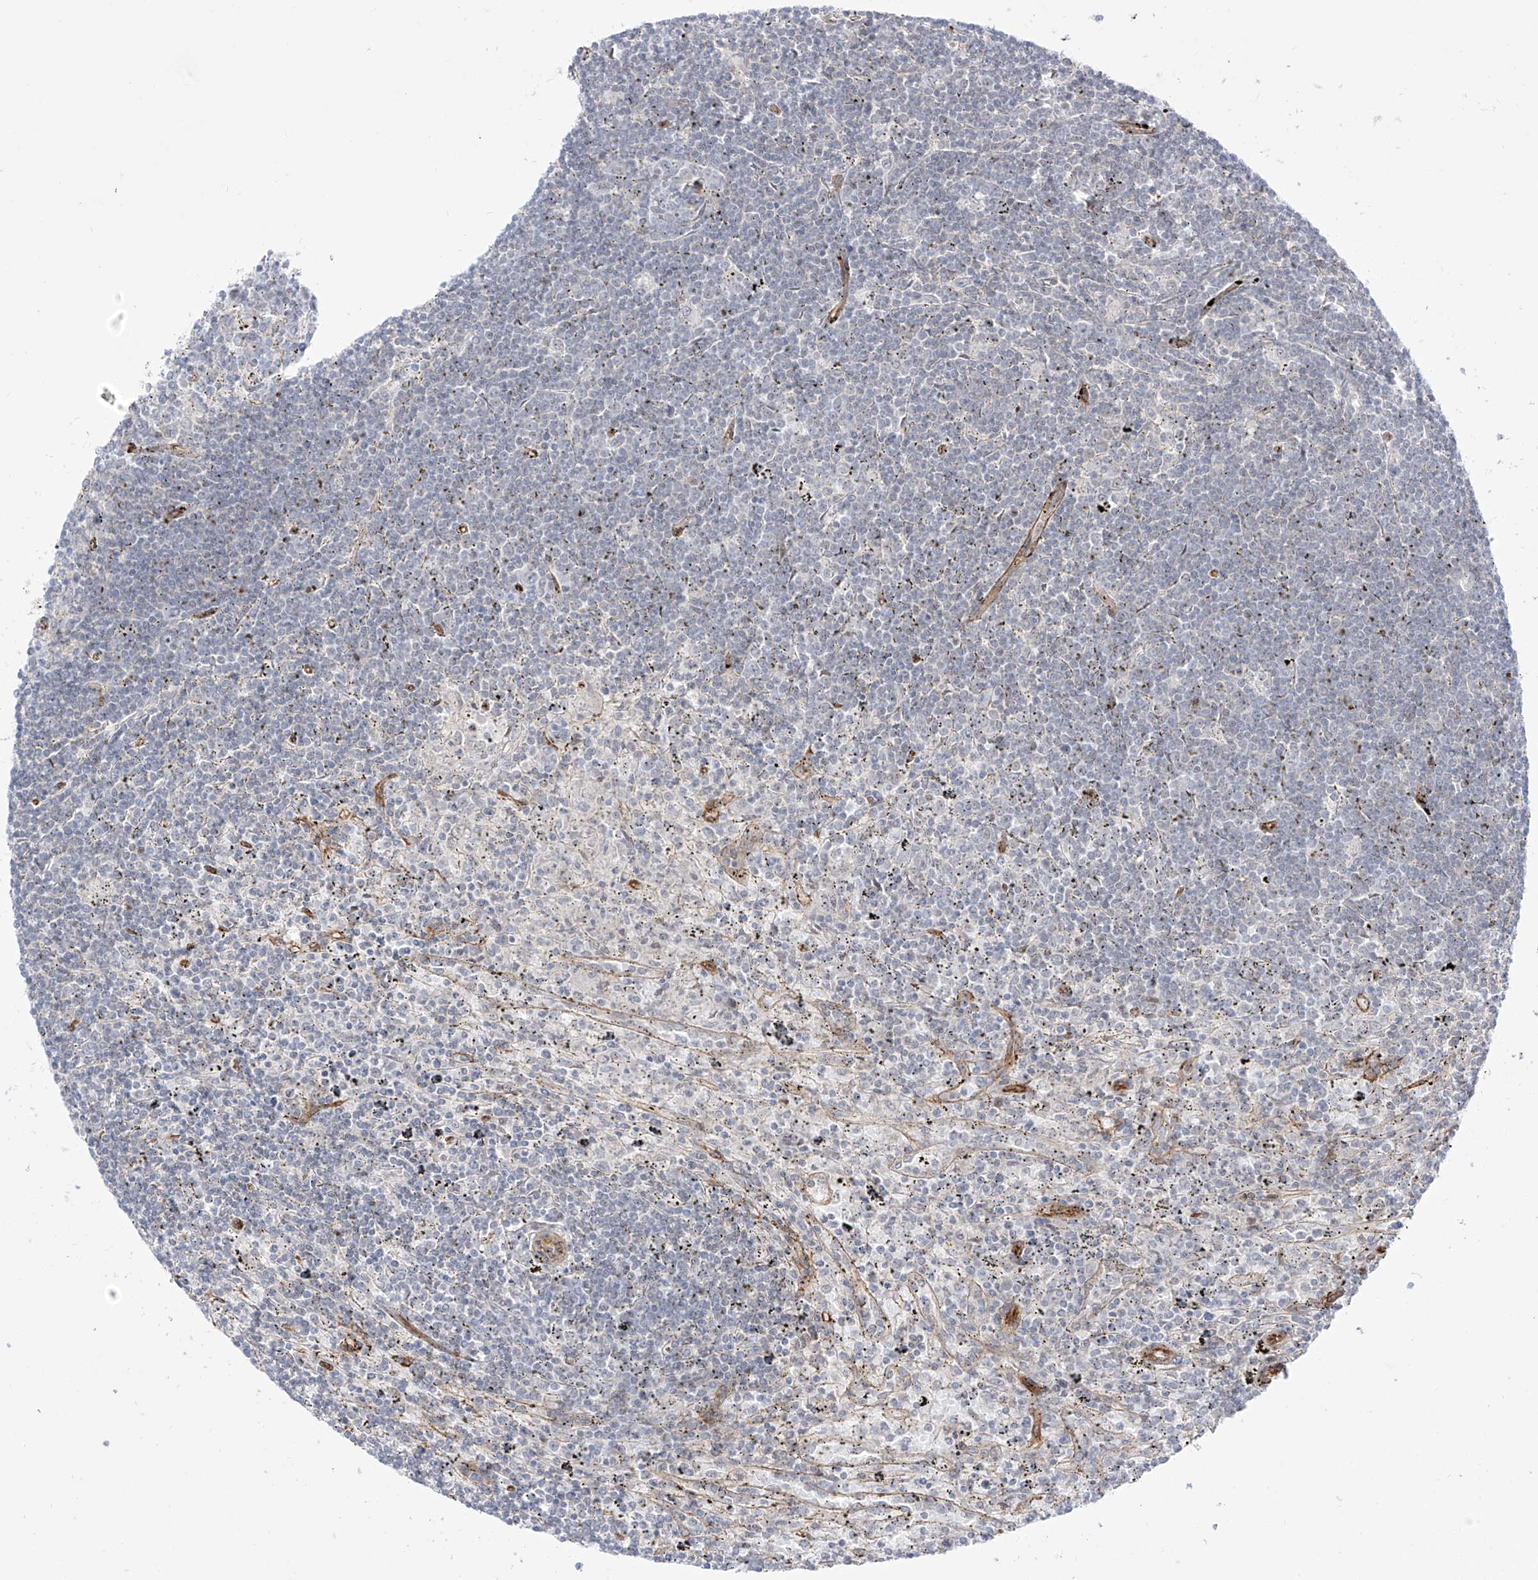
{"staining": {"intensity": "negative", "quantity": "none", "location": "none"}, "tissue": "lymphoma", "cell_type": "Tumor cells", "image_type": "cancer", "snomed": [{"axis": "morphology", "description": "Malignant lymphoma, non-Hodgkin's type, Low grade"}, {"axis": "topography", "description": "Spleen"}], "caption": "This is an immunohistochemistry histopathology image of human lymphoma. There is no expression in tumor cells.", "gene": "ZNF180", "patient": {"sex": "male", "age": 76}}